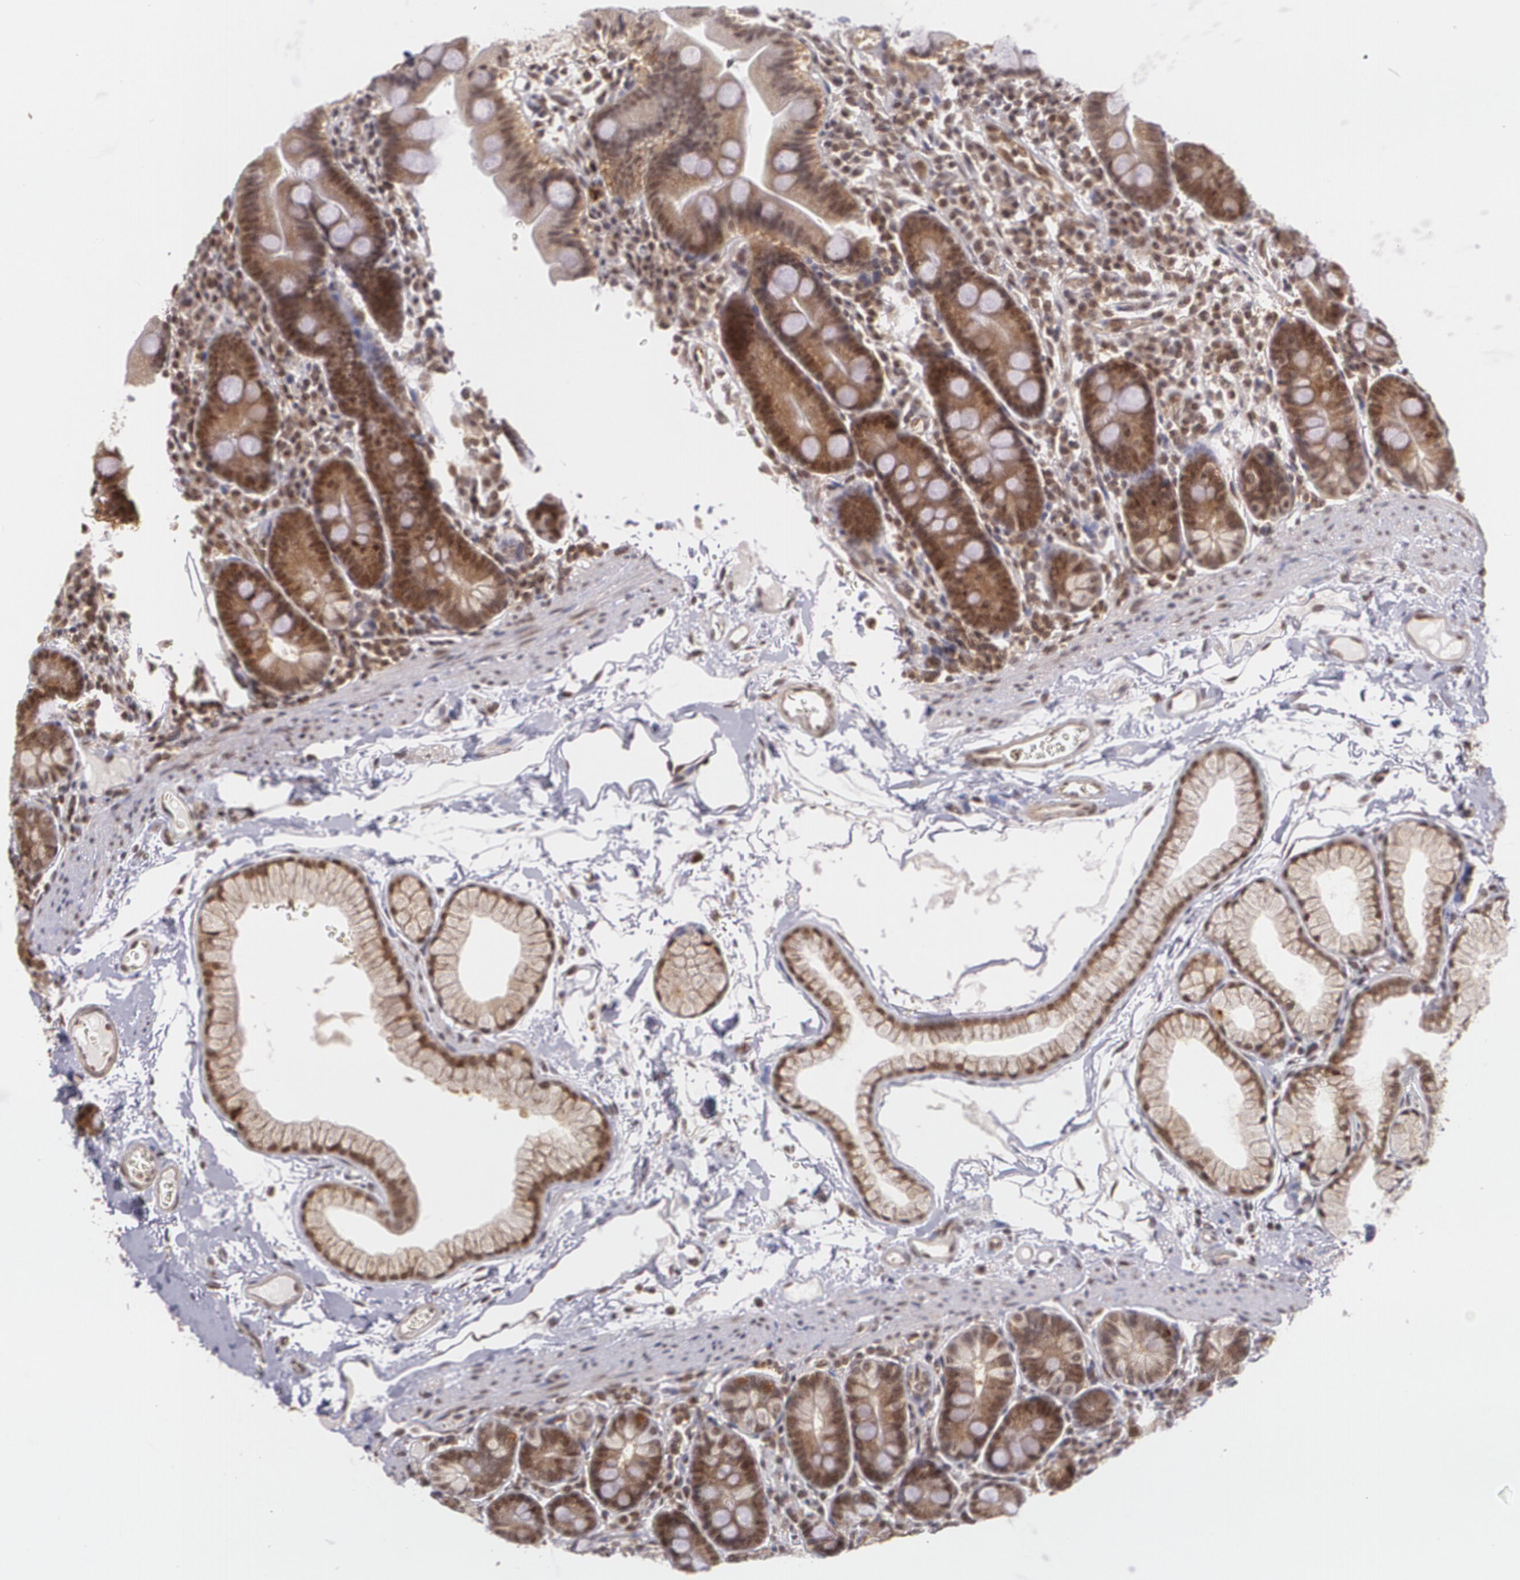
{"staining": {"intensity": "moderate", "quantity": "25%-75%", "location": "cytoplasmic/membranous,nuclear"}, "tissue": "duodenum", "cell_type": "Glandular cells", "image_type": "normal", "snomed": [{"axis": "morphology", "description": "Normal tissue, NOS"}, {"axis": "topography", "description": "Duodenum"}], "caption": "This image shows IHC staining of benign human duodenum, with medium moderate cytoplasmic/membranous,nuclear staining in about 25%-75% of glandular cells.", "gene": "CUL2", "patient": {"sex": "male", "age": 50}}